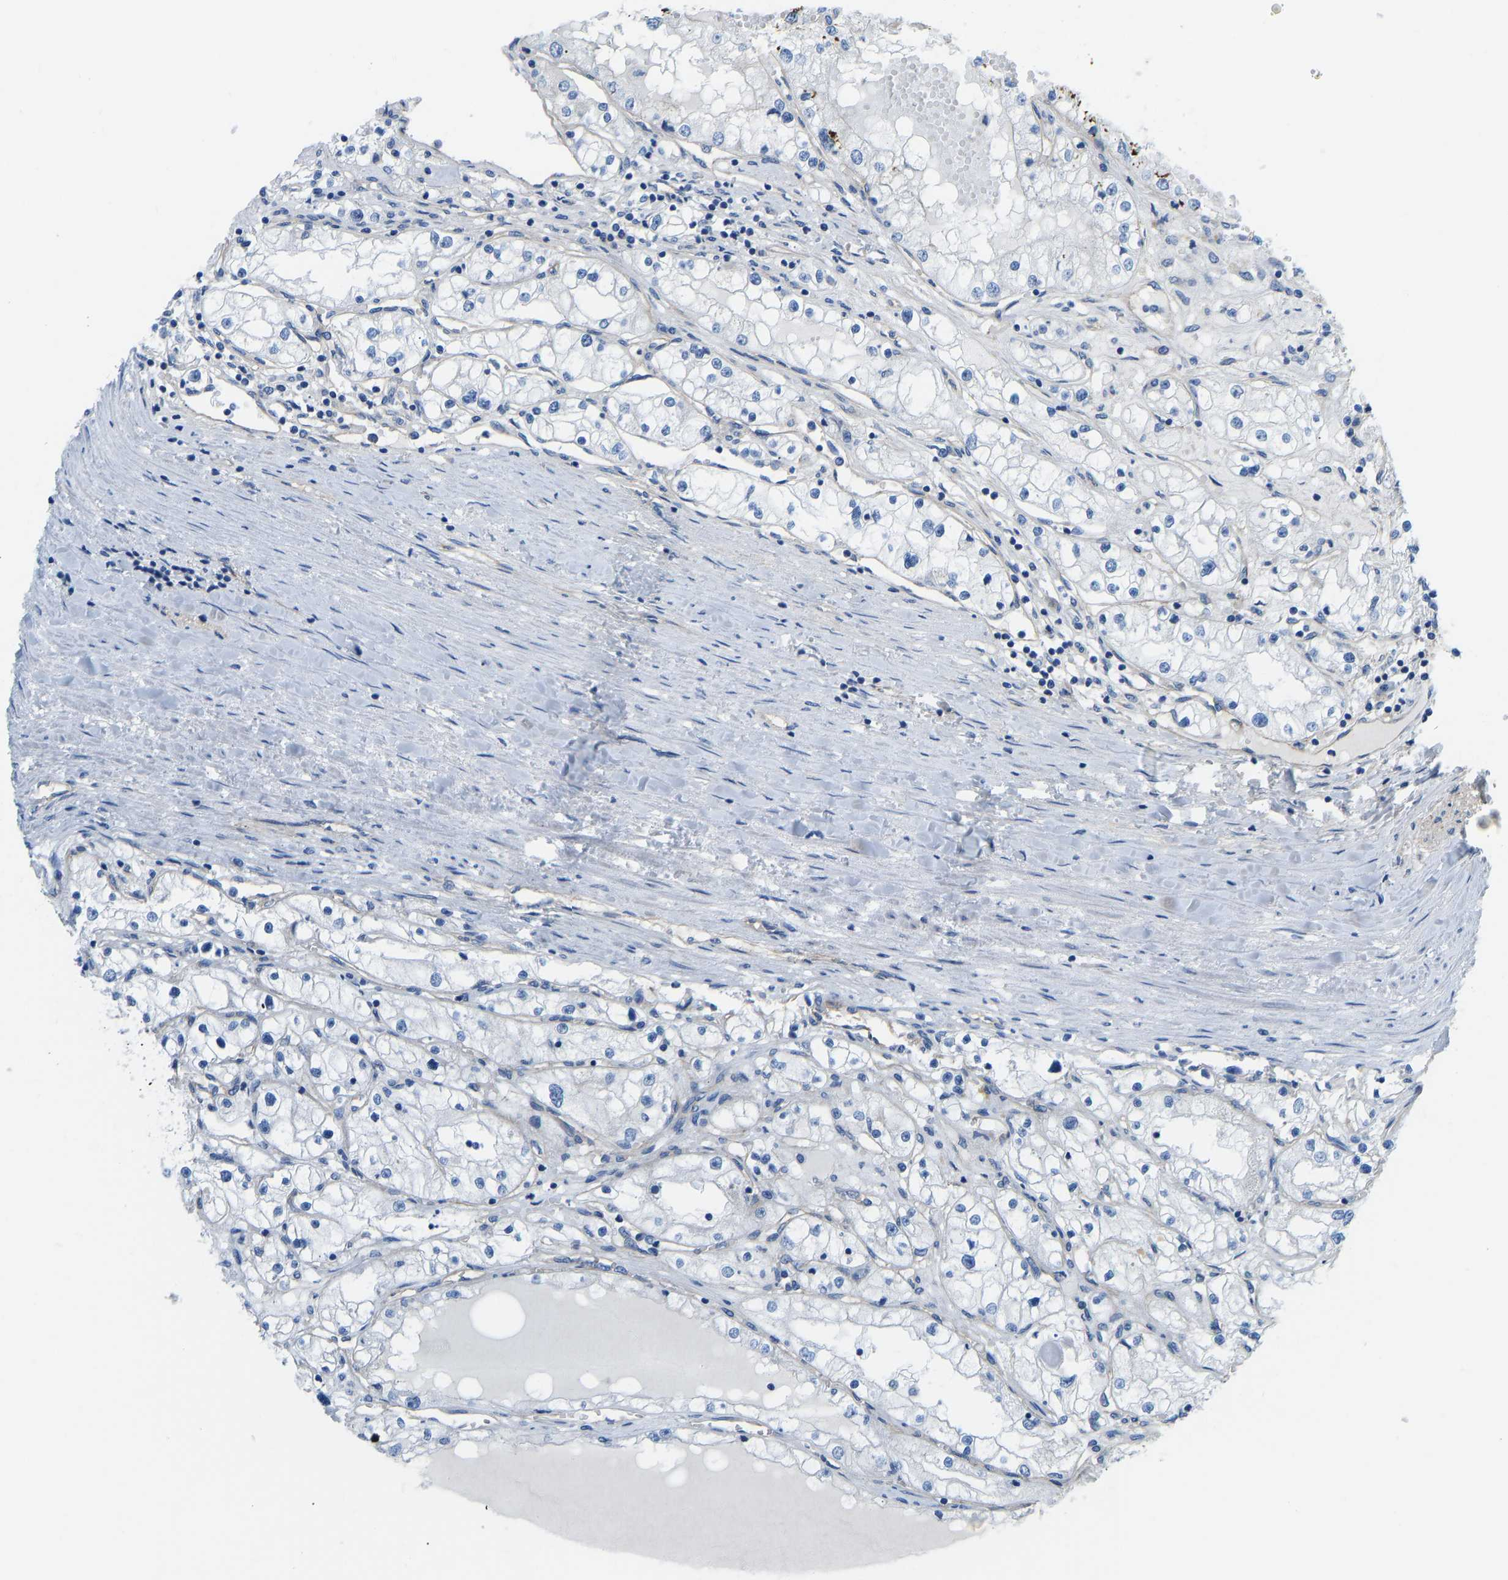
{"staining": {"intensity": "negative", "quantity": "none", "location": "none"}, "tissue": "renal cancer", "cell_type": "Tumor cells", "image_type": "cancer", "snomed": [{"axis": "morphology", "description": "Adenocarcinoma, NOS"}, {"axis": "topography", "description": "Kidney"}], "caption": "High magnification brightfield microscopy of adenocarcinoma (renal) stained with DAB (brown) and counterstained with hematoxylin (blue): tumor cells show no significant staining.", "gene": "CHAD", "patient": {"sex": "male", "age": 68}}